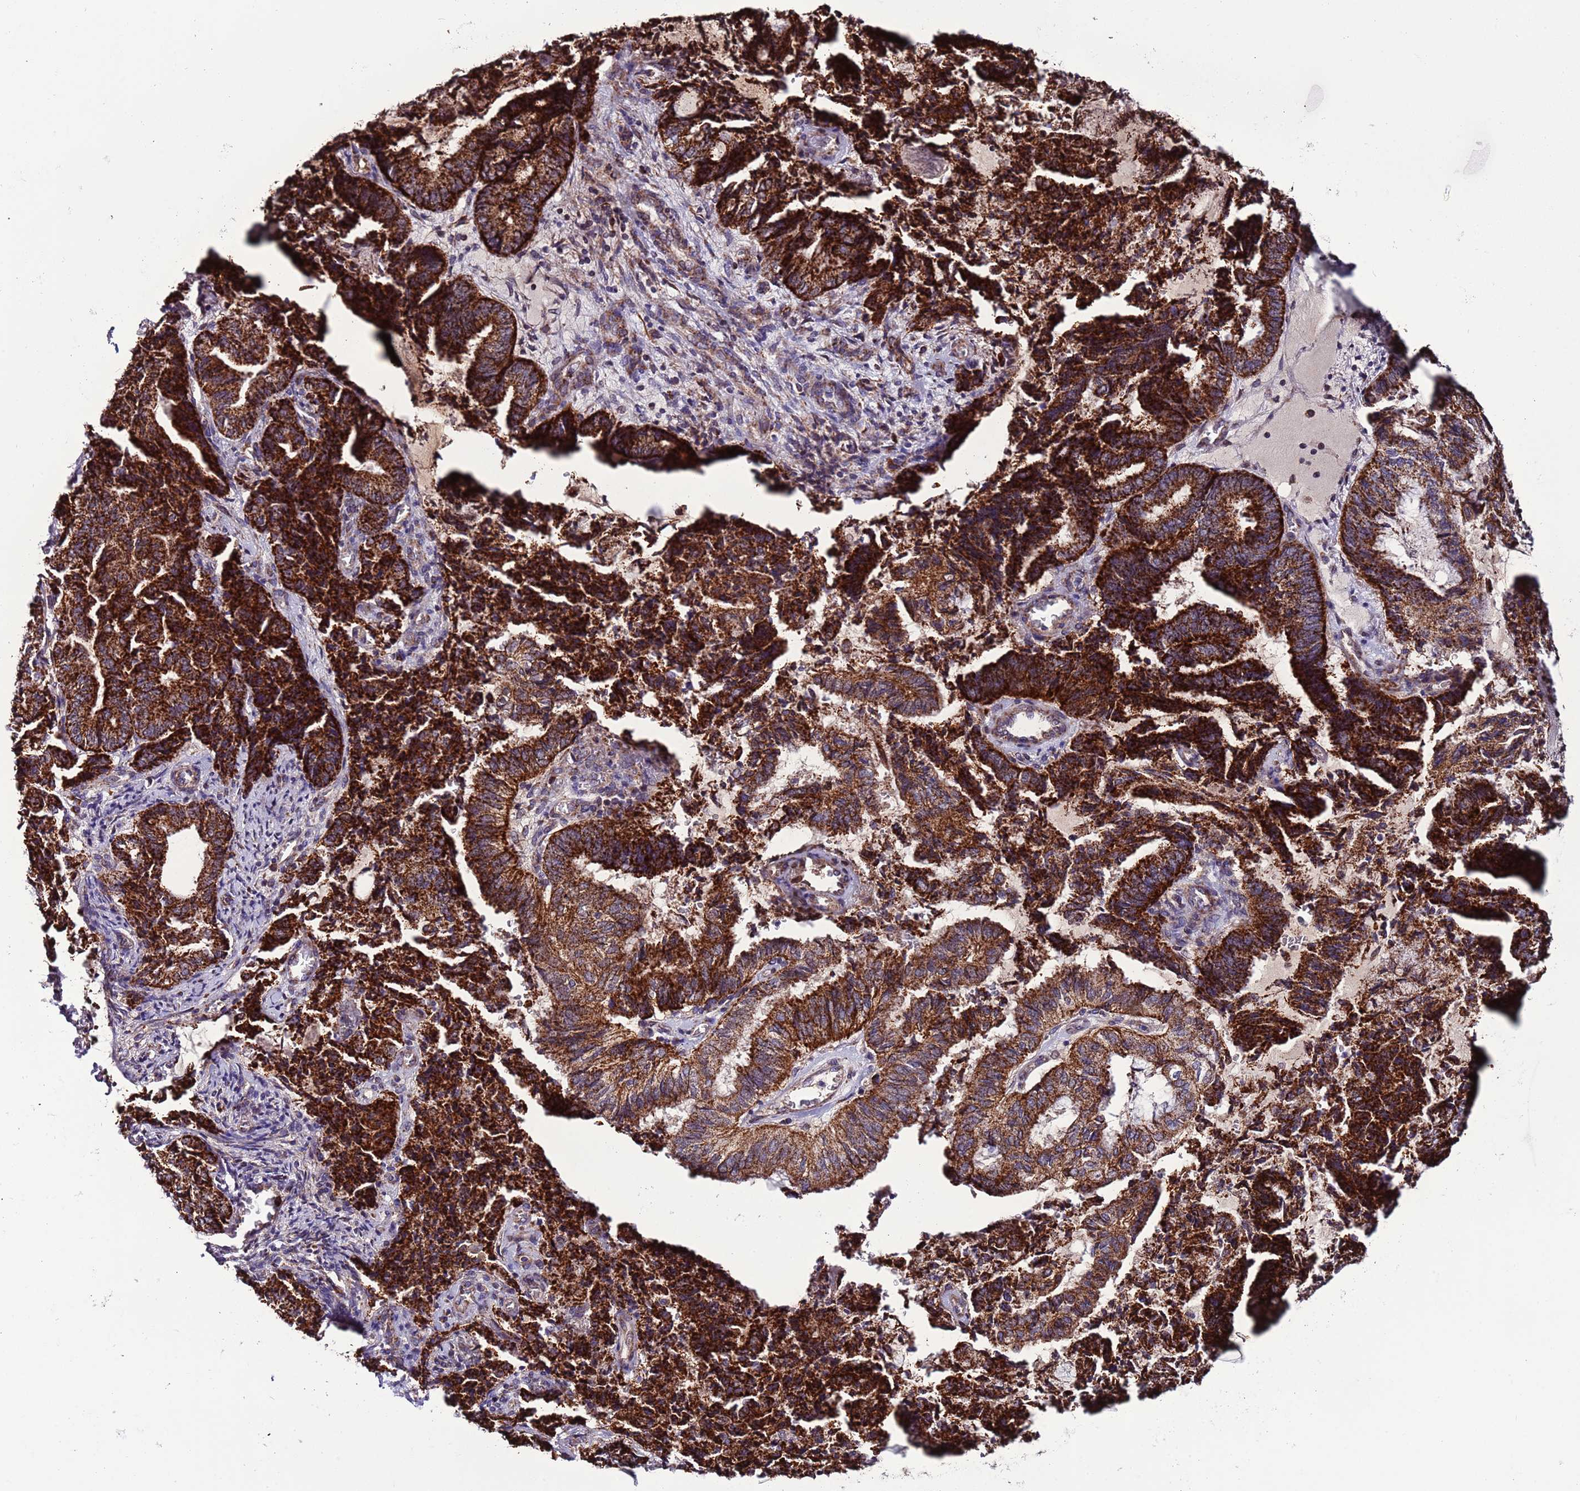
{"staining": {"intensity": "strong", "quantity": ">75%", "location": "cytoplasmic/membranous"}, "tissue": "endometrial cancer", "cell_type": "Tumor cells", "image_type": "cancer", "snomed": [{"axis": "morphology", "description": "Adenocarcinoma, NOS"}, {"axis": "topography", "description": "Endometrium"}], "caption": "Immunohistochemistry (IHC) (DAB) staining of human endometrial adenocarcinoma exhibits strong cytoplasmic/membranous protein staining in about >75% of tumor cells.", "gene": "UEVLD", "patient": {"sex": "female", "age": 80}}